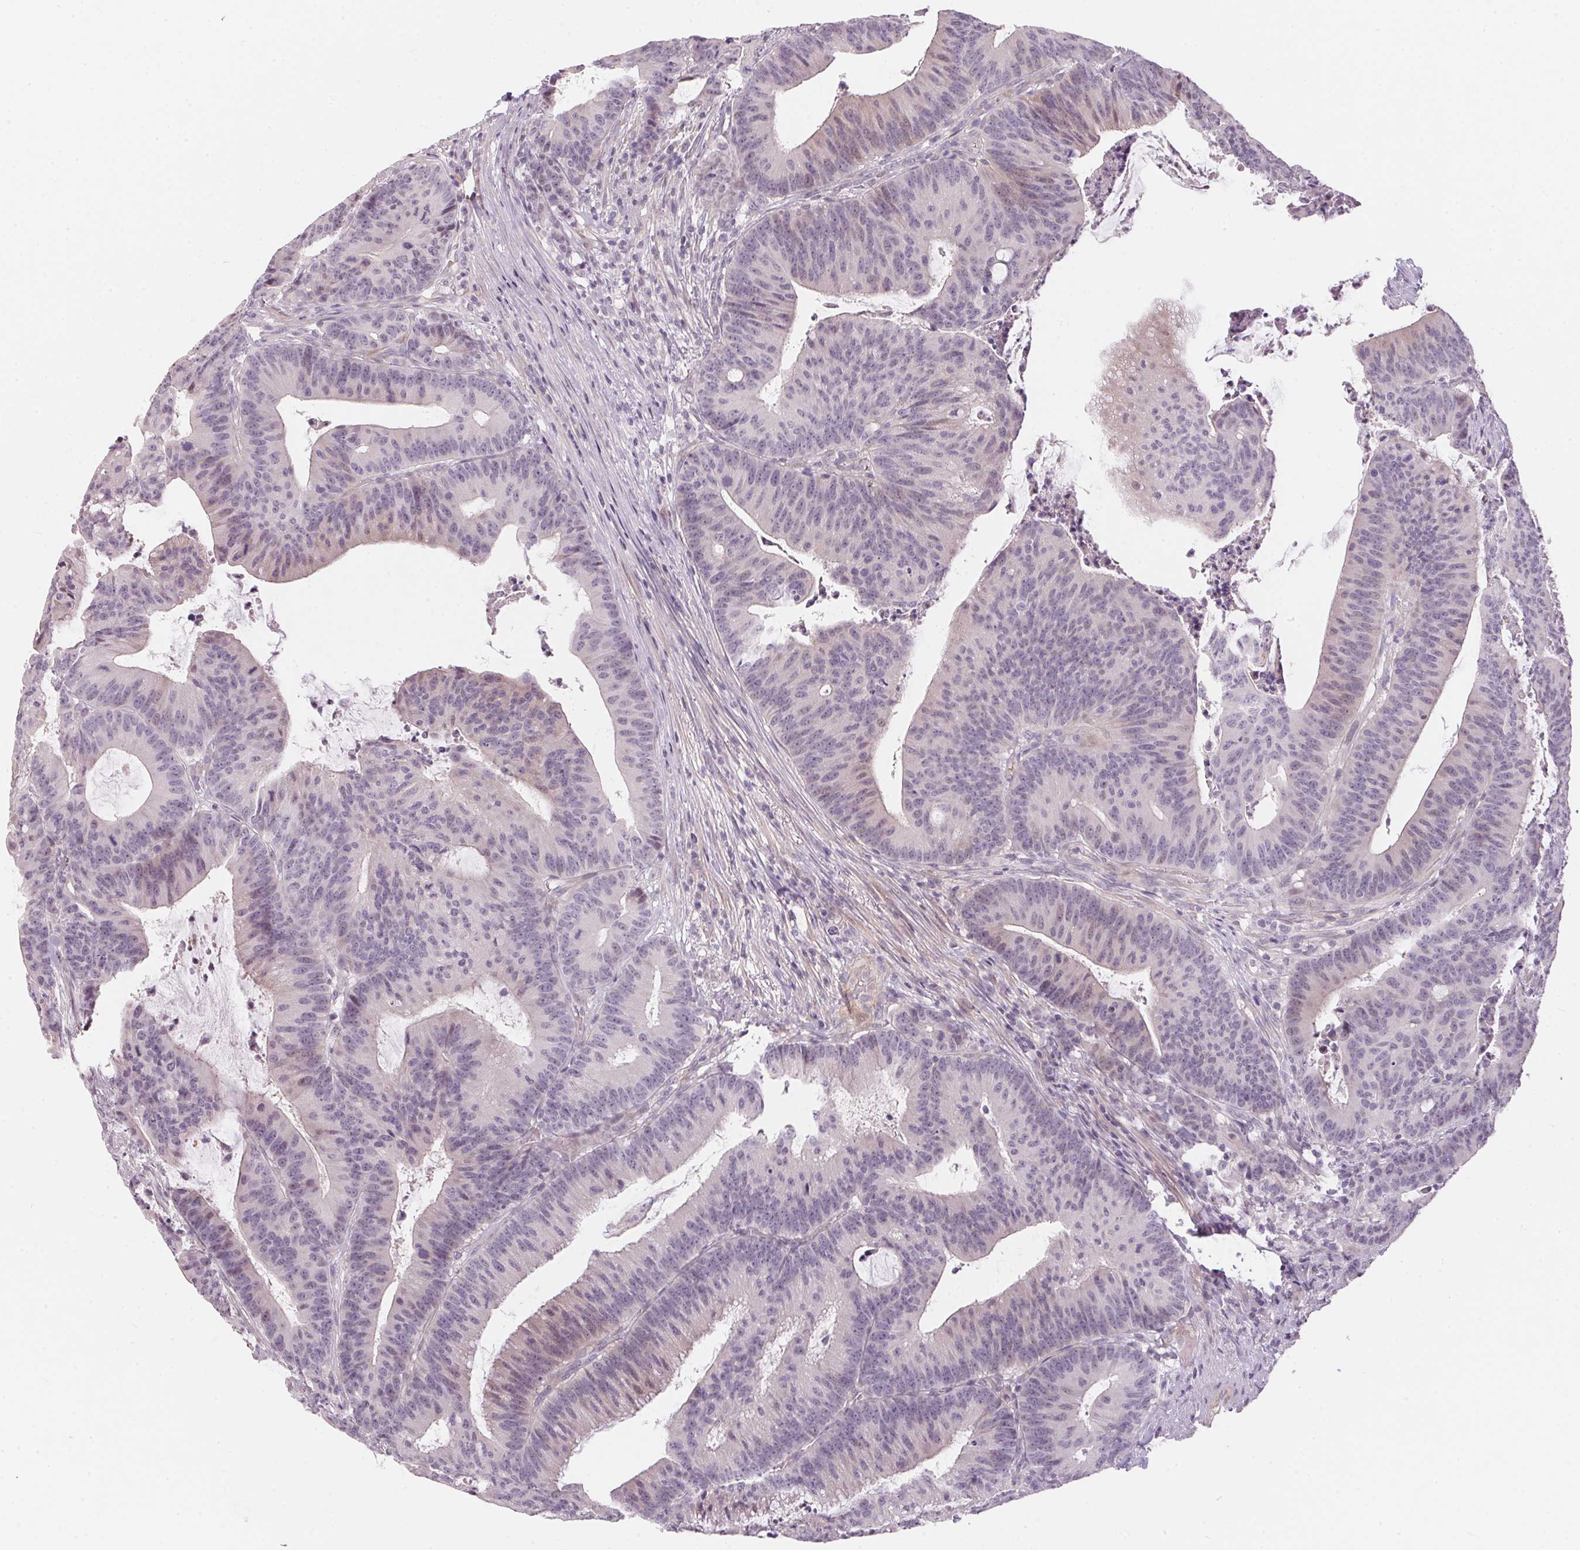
{"staining": {"intensity": "negative", "quantity": "none", "location": "none"}, "tissue": "colorectal cancer", "cell_type": "Tumor cells", "image_type": "cancer", "snomed": [{"axis": "morphology", "description": "Adenocarcinoma, NOS"}, {"axis": "topography", "description": "Colon"}], "caption": "Histopathology image shows no significant protein expression in tumor cells of adenocarcinoma (colorectal).", "gene": "GDAP1L1", "patient": {"sex": "female", "age": 78}}